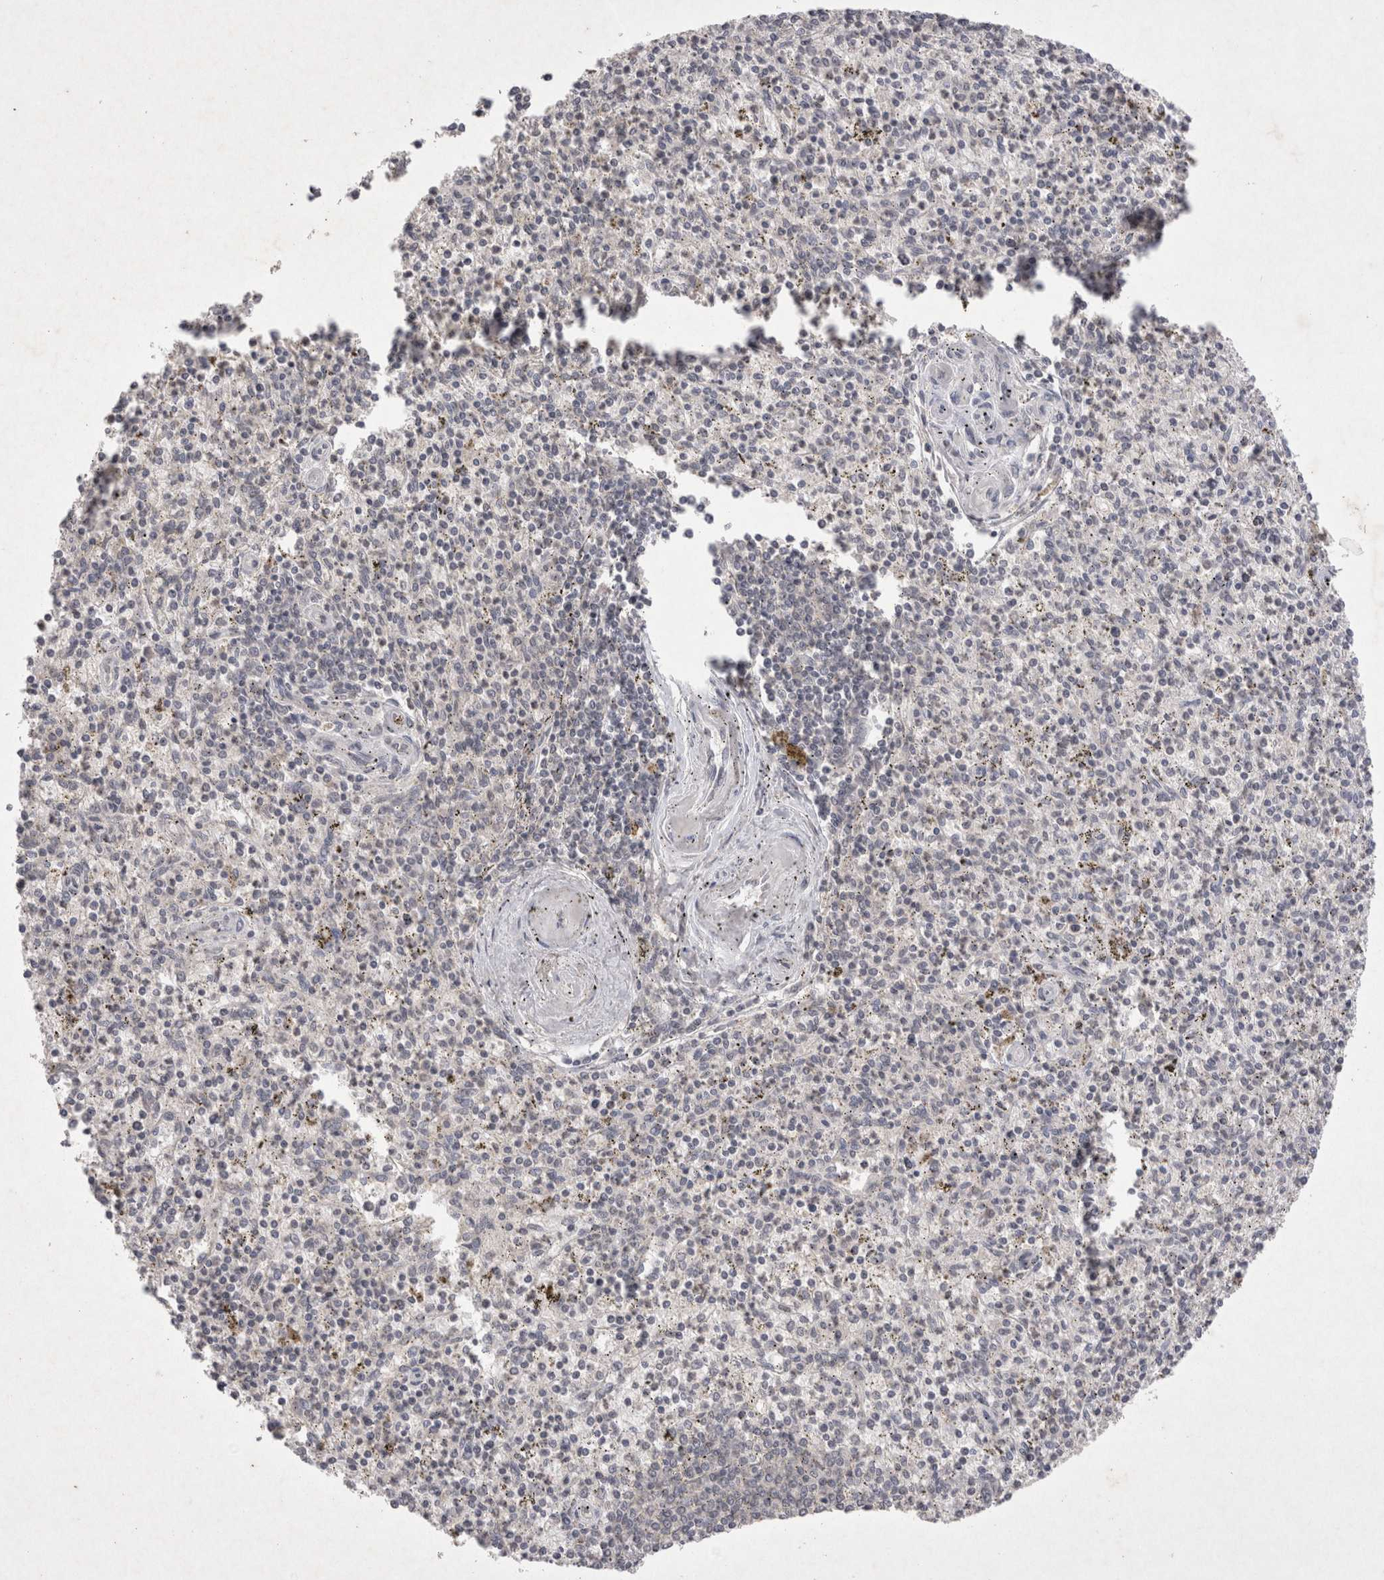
{"staining": {"intensity": "negative", "quantity": "none", "location": "none"}, "tissue": "spleen", "cell_type": "Cells in red pulp", "image_type": "normal", "snomed": [{"axis": "morphology", "description": "Normal tissue, NOS"}, {"axis": "topography", "description": "Spleen"}], "caption": "The photomicrograph shows no staining of cells in red pulp in normal spleen.", "gene": "LYVE1", "patient": {"sex": "male", "age": 72}}